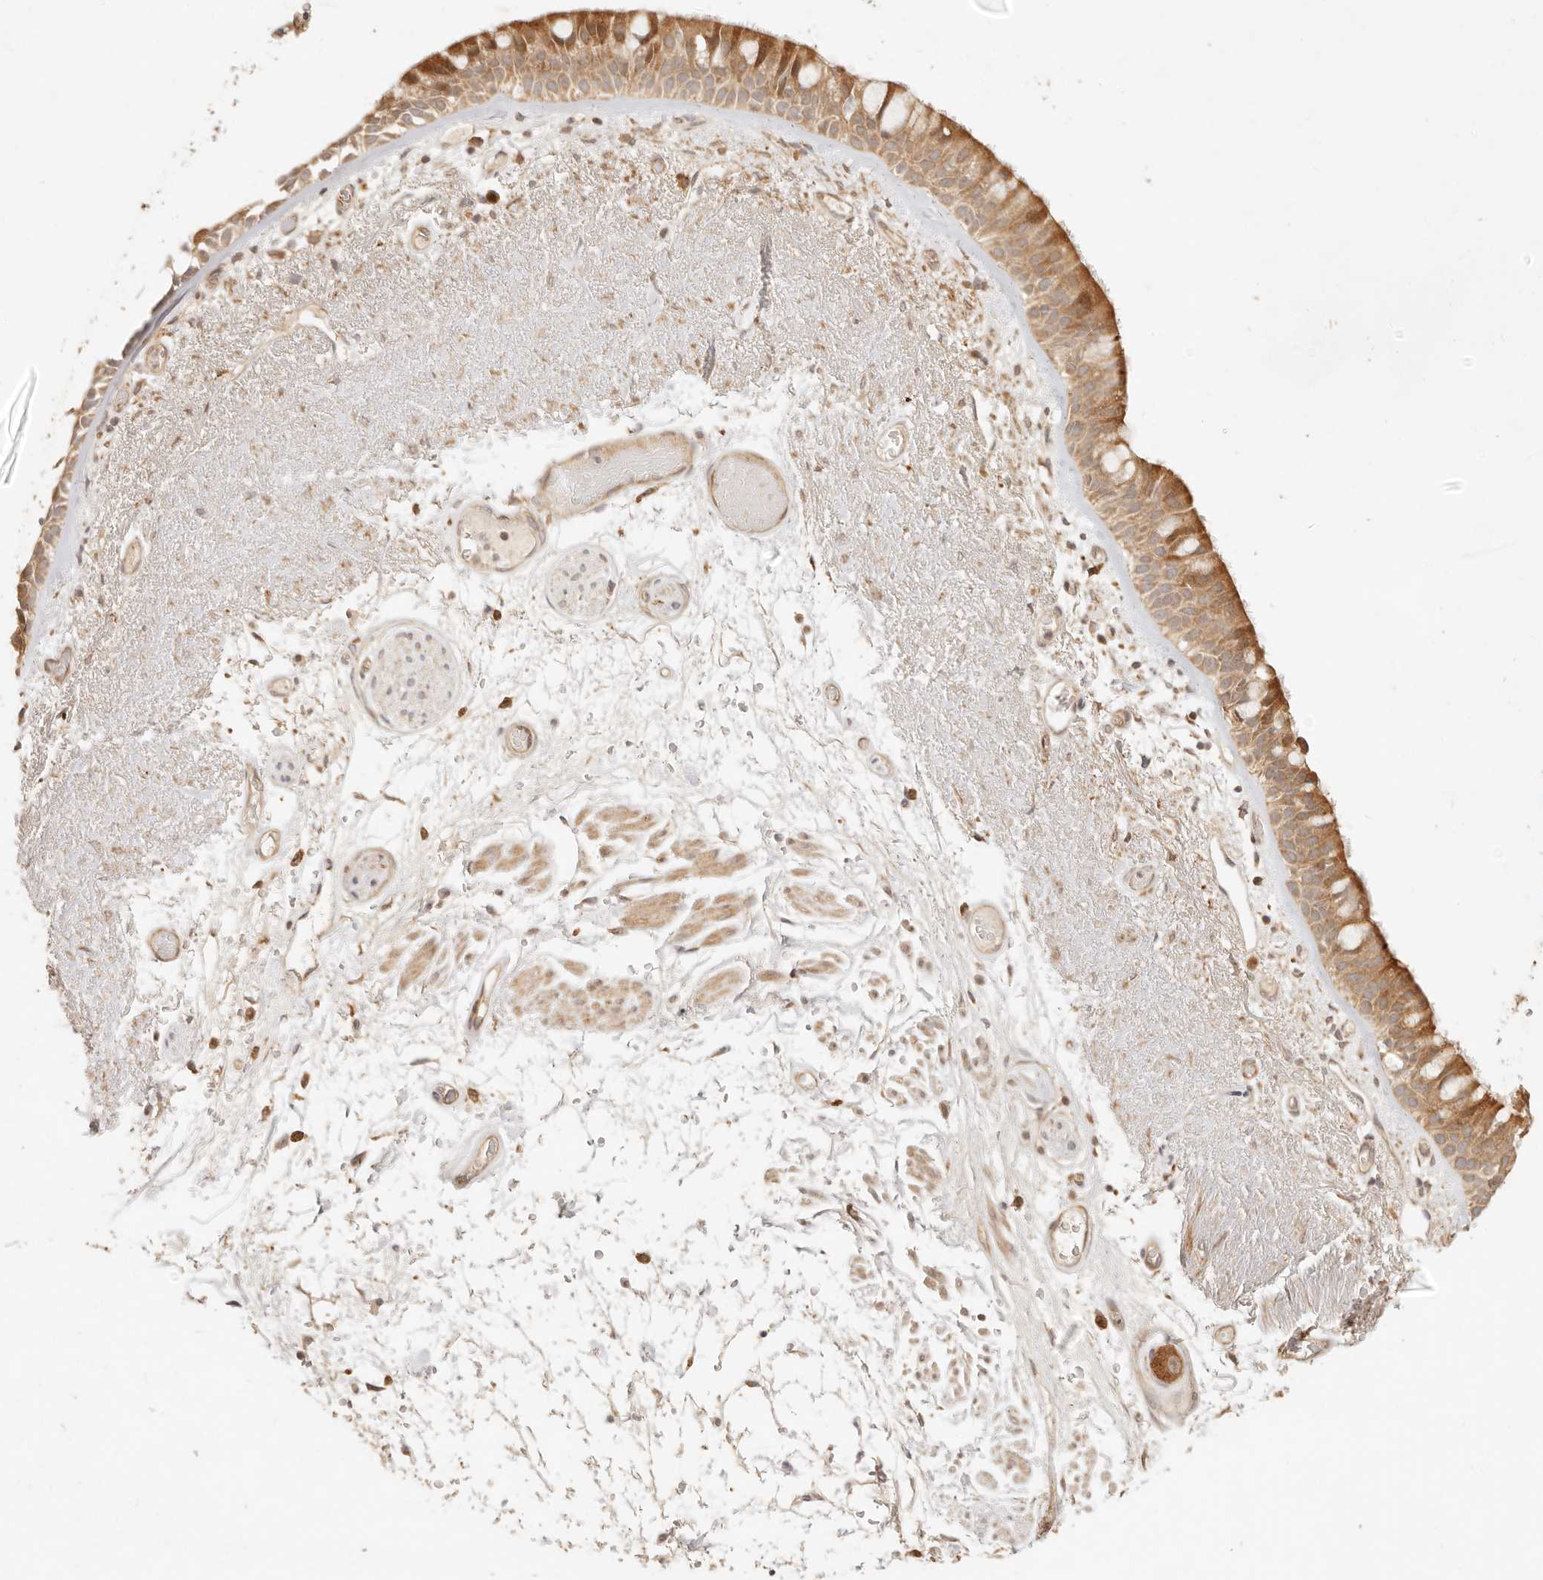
{"staining": {"intensity": "moderate", "quantity": ">75%", "location": "cytoplasmic/membranous"}, "tissue": "bronchus", "cell_type": "Respiratory epithelial cells", "image_type": "normal", "snomed": [{"axis": "morphology", "description": "Normal tissue, NOS"}, {"axis": "morphology", "description": "Squamous cell carcinoma, NOS"}, {"axis": "topography", "description": "Lymph node"}, {"axis": "topography", "description": "Bronchus"}, {"axis": "topography", "description": "Lung"}], "caption": "Protein staining of normal bronchus exhibits moderate cytoplasmic/membranous staining in about >75% of respiratory epithelial cells. The staining was performed using DAB to visualize the protein expression in brown, while the nuclei were stained in blue with hematoxylin (Magnification: 20x).", "gene": "TIMM17A", "patient": {"sex": "male", "age": 66}}